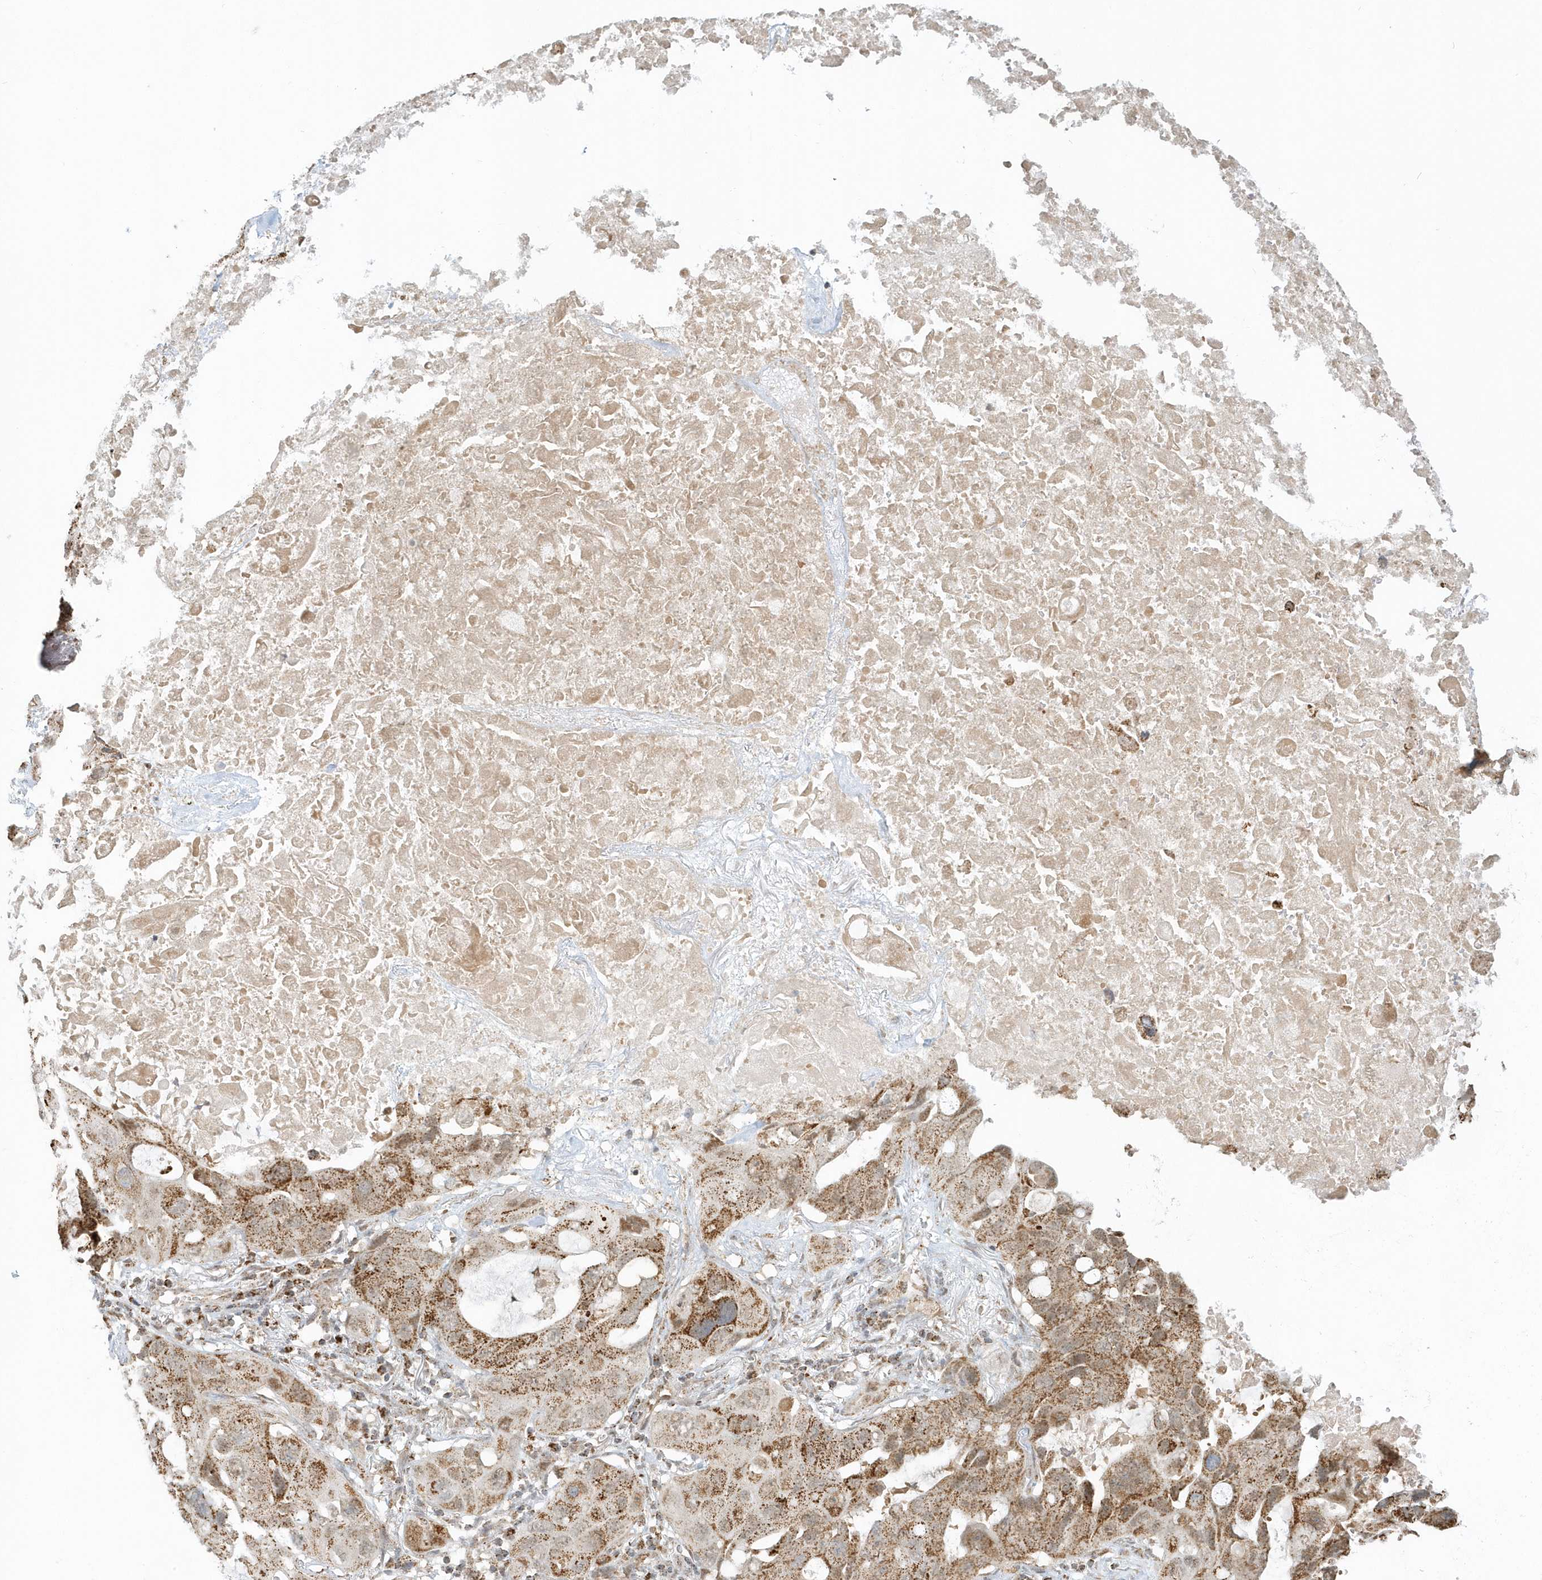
{"staining": {"intensity": "strong", "quantity": ">75%", "location": "cytoplasmic/membranous"}, "tissue": "lung cancer", "cell_type": "Tumor cells", "image_type": "cancer", "snomed": [{"axis": "morphology", "description": "Squamous cell carcinoma, NOS"}, {"axis": "topography", "description": "Lung"}], "caption": "Immunohistochemistry (IHC) image of neoplastic tissue: human lung cancer stained using IHC exhibits high levels of strong protein expression localized specifically in the cytoplasmic/membranous of tumor cells, appearing as a cytoplasmic/membranous brown color.", "gene": "PSMD6", "patient": {"sex": "female", "age": 73}}